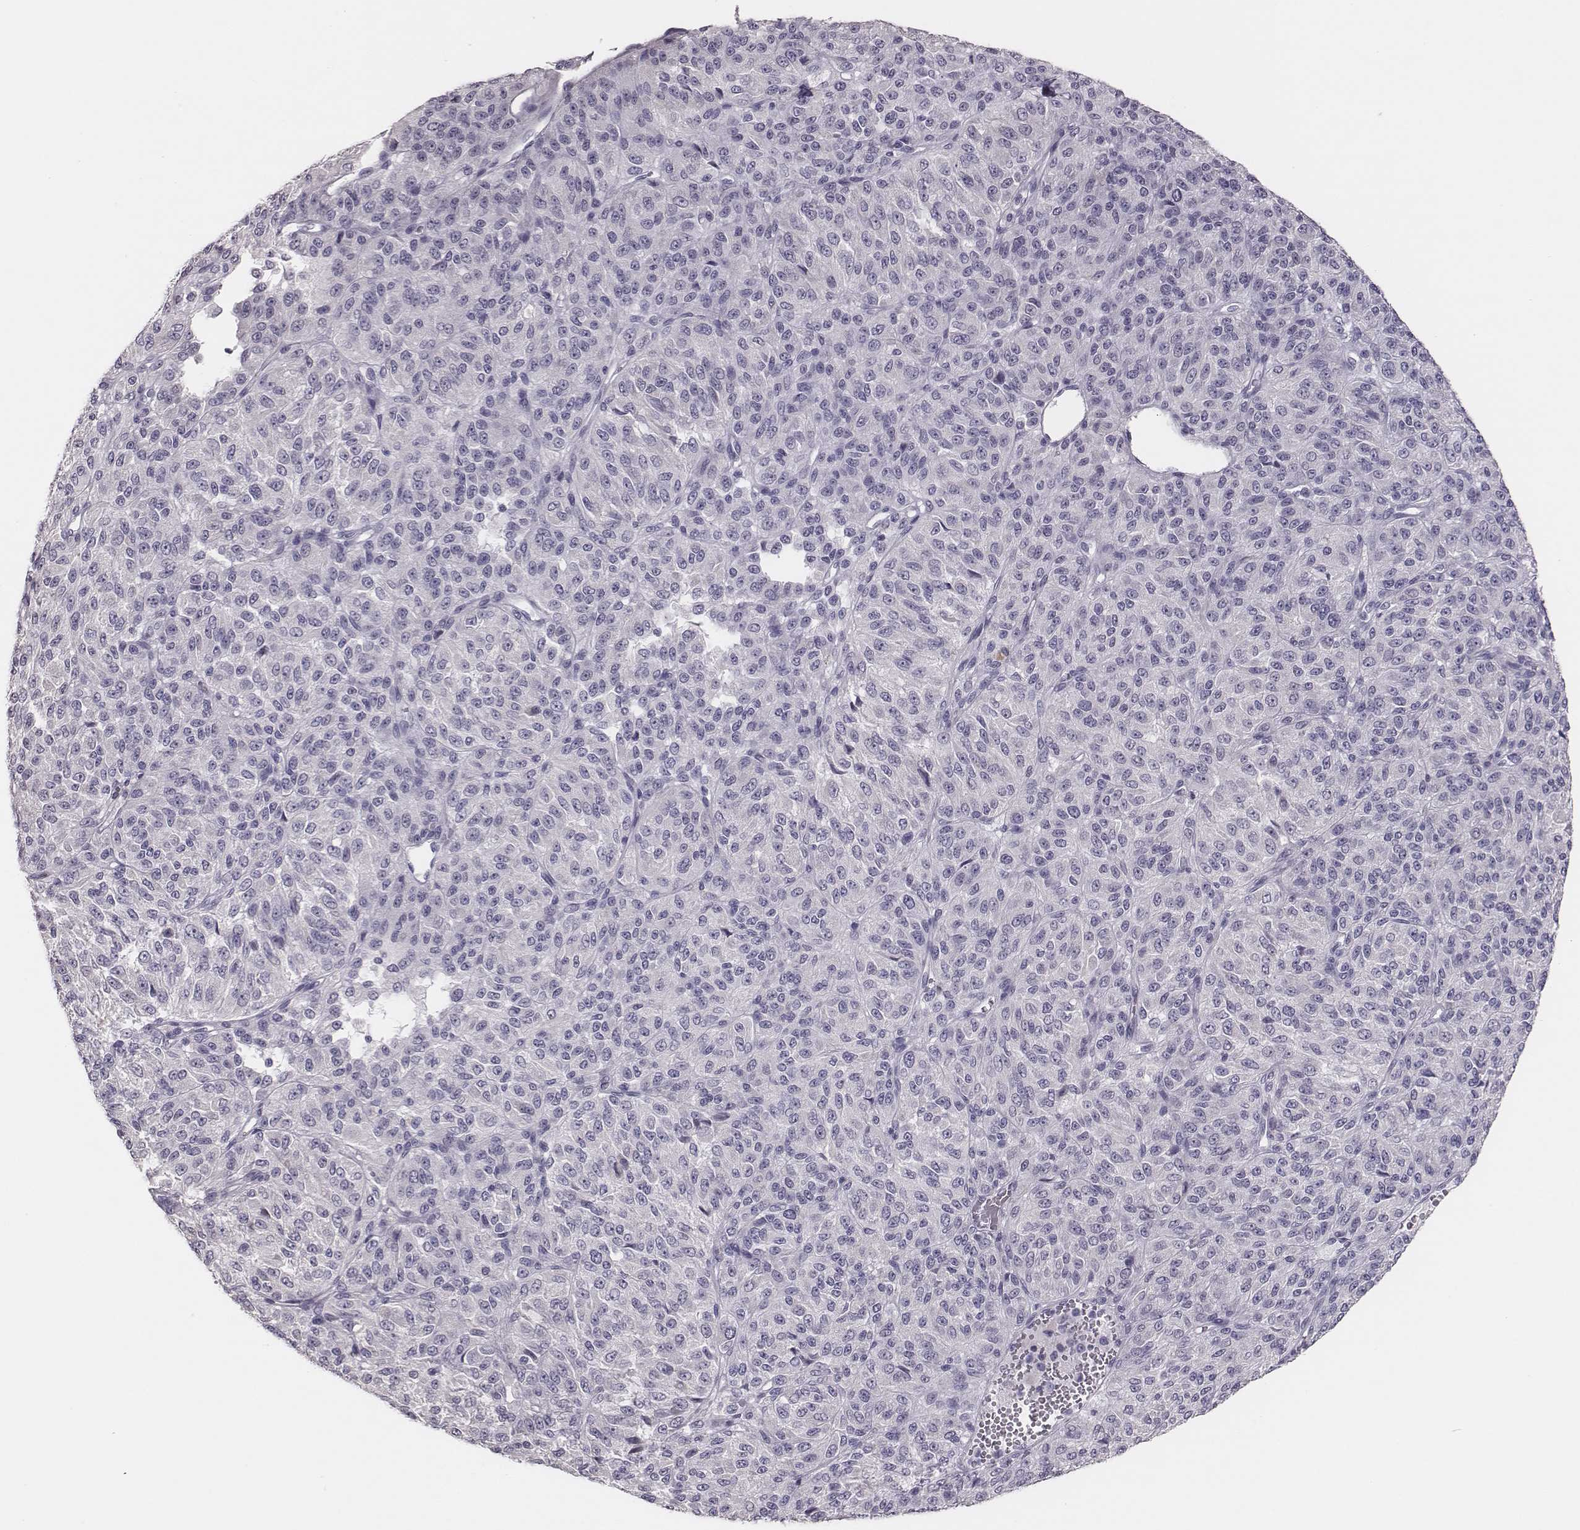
{"staining": {"intensity": "negative", "quantity": "none", "location": "none"}, "tissue": "melanoma", "cell_type": "Tumor cells", "image_type": "cancer", "snomed": [{"axis": "morphology", "description": "Malignant melanoma, Metastatic site"}, {"axis": "topography", "description": "Brain"}], "caption": "This is an IHC image of human melanoma. There is no staining in tumor cells.", "gene": "ADGRF4", "patient": {"sex": "female", "age": 56}}